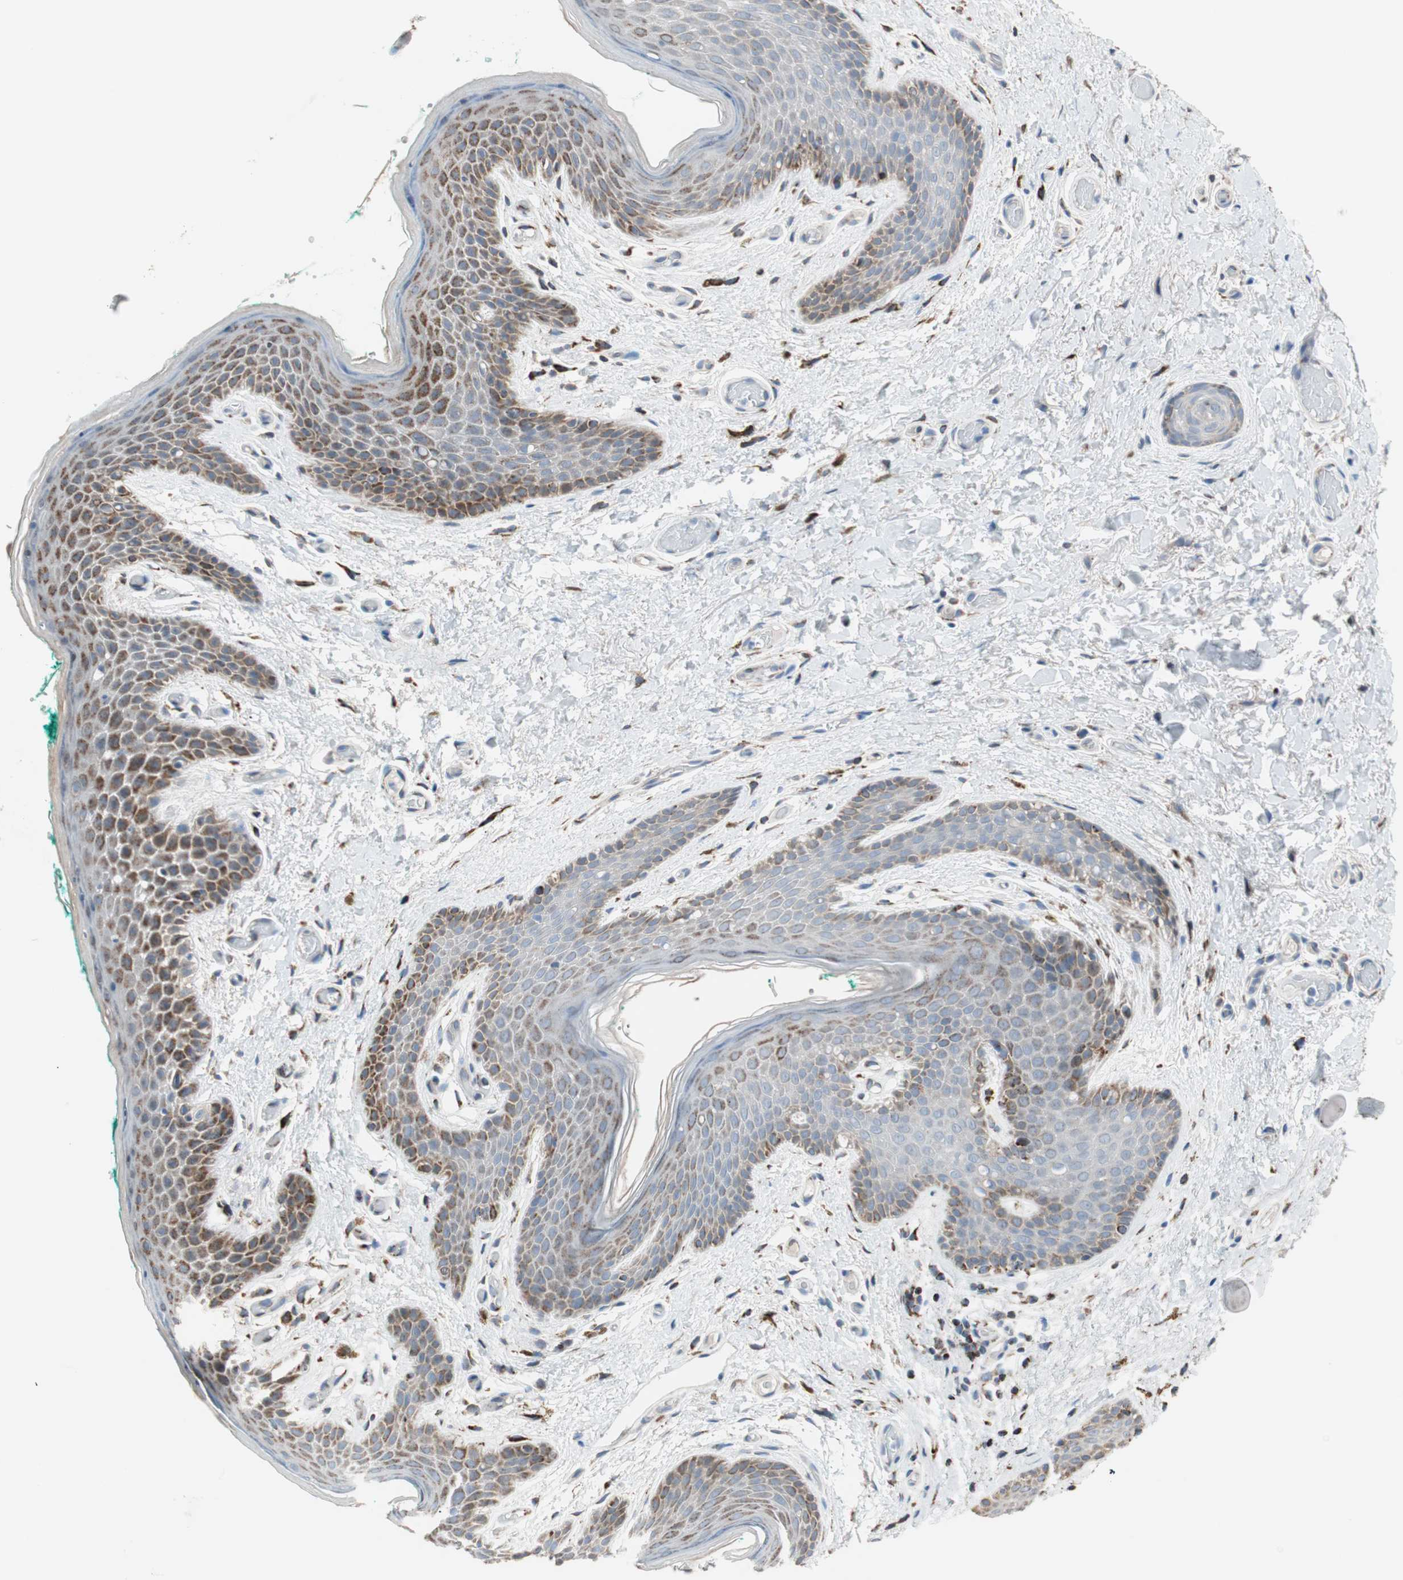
{"staining": {"intensity": "strong", "quantity": "25%-75%", "location": "cytoplasmic/membranous"}, "tissue": "skin", "cell_type": "Epidermal cells", "image_type": "normal", "snomed": [{"axis": "morphology", "description": "Normal tissue, NOS"}, {"axis": "topography", "description": "Anal"}], "caption": "Immunohistochemical staining of normal human skin demonstrates strong cytoplasmic/membranous protein expression in about 25%-75% of epidermal cells.", "gene": "PCSK4", "patient": {"sex": "male", "age": 74}}